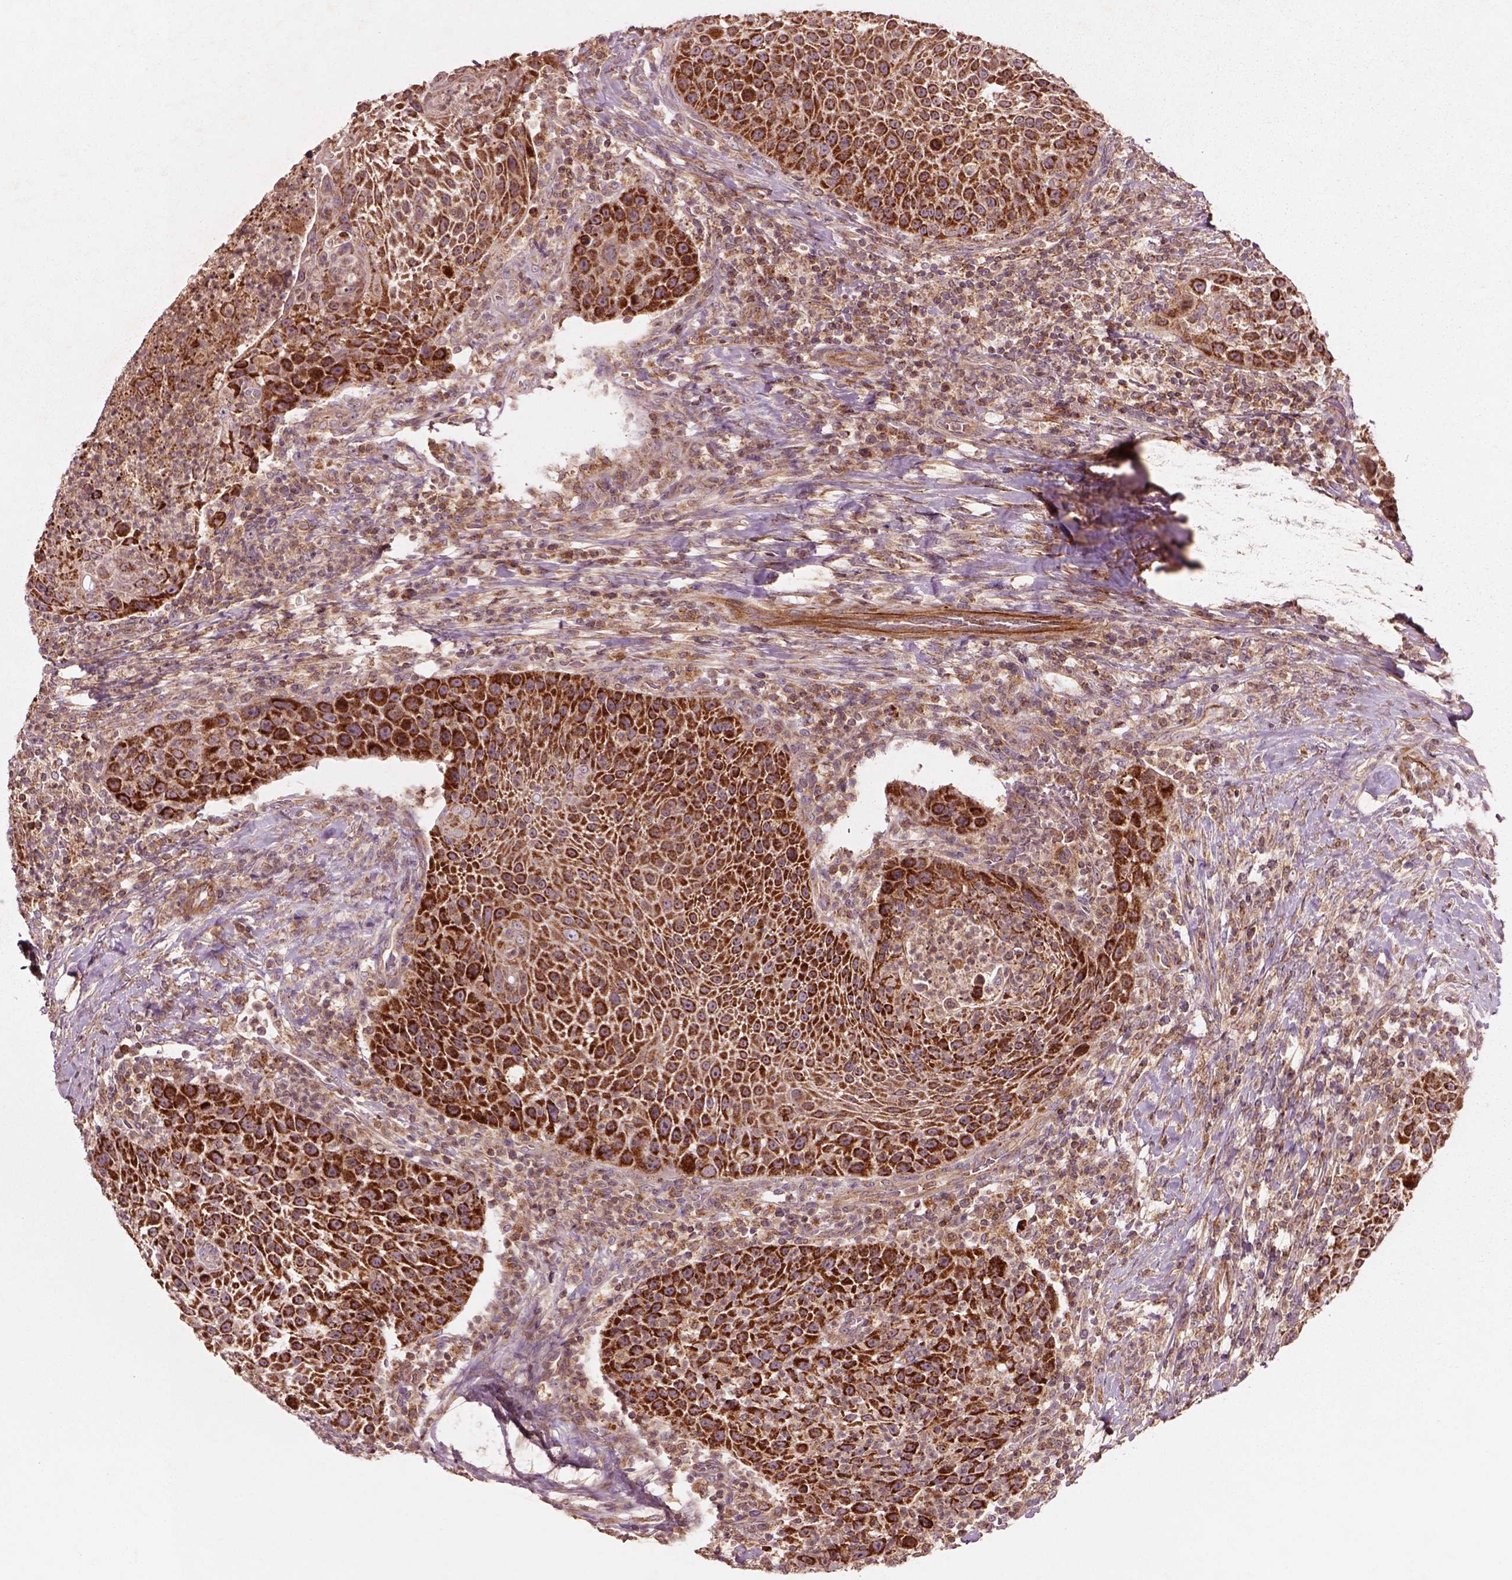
{"staining": {"intensity": "strong", "quantity": ">75%", "location": "cytoplasmic/membranous"}, "tissue": "head and neck cancer", "cell_type": "Tumor cells", "image_type": "cancer", "snomed": [{"axis": "morphology", "description": "Squamous cell carcinoma, NOS"}, {"axis": "topography", "description": "Head-Neck"}], "caption": "Immunohistochemical staining of head and neck squamous cell carcinoma reveals high levels of strong cytoplasmic/membranous expression in approximately >75% of tumor cells.", "gene": "SLC25A5", "patient": {"sex": "male", "age": 69}}